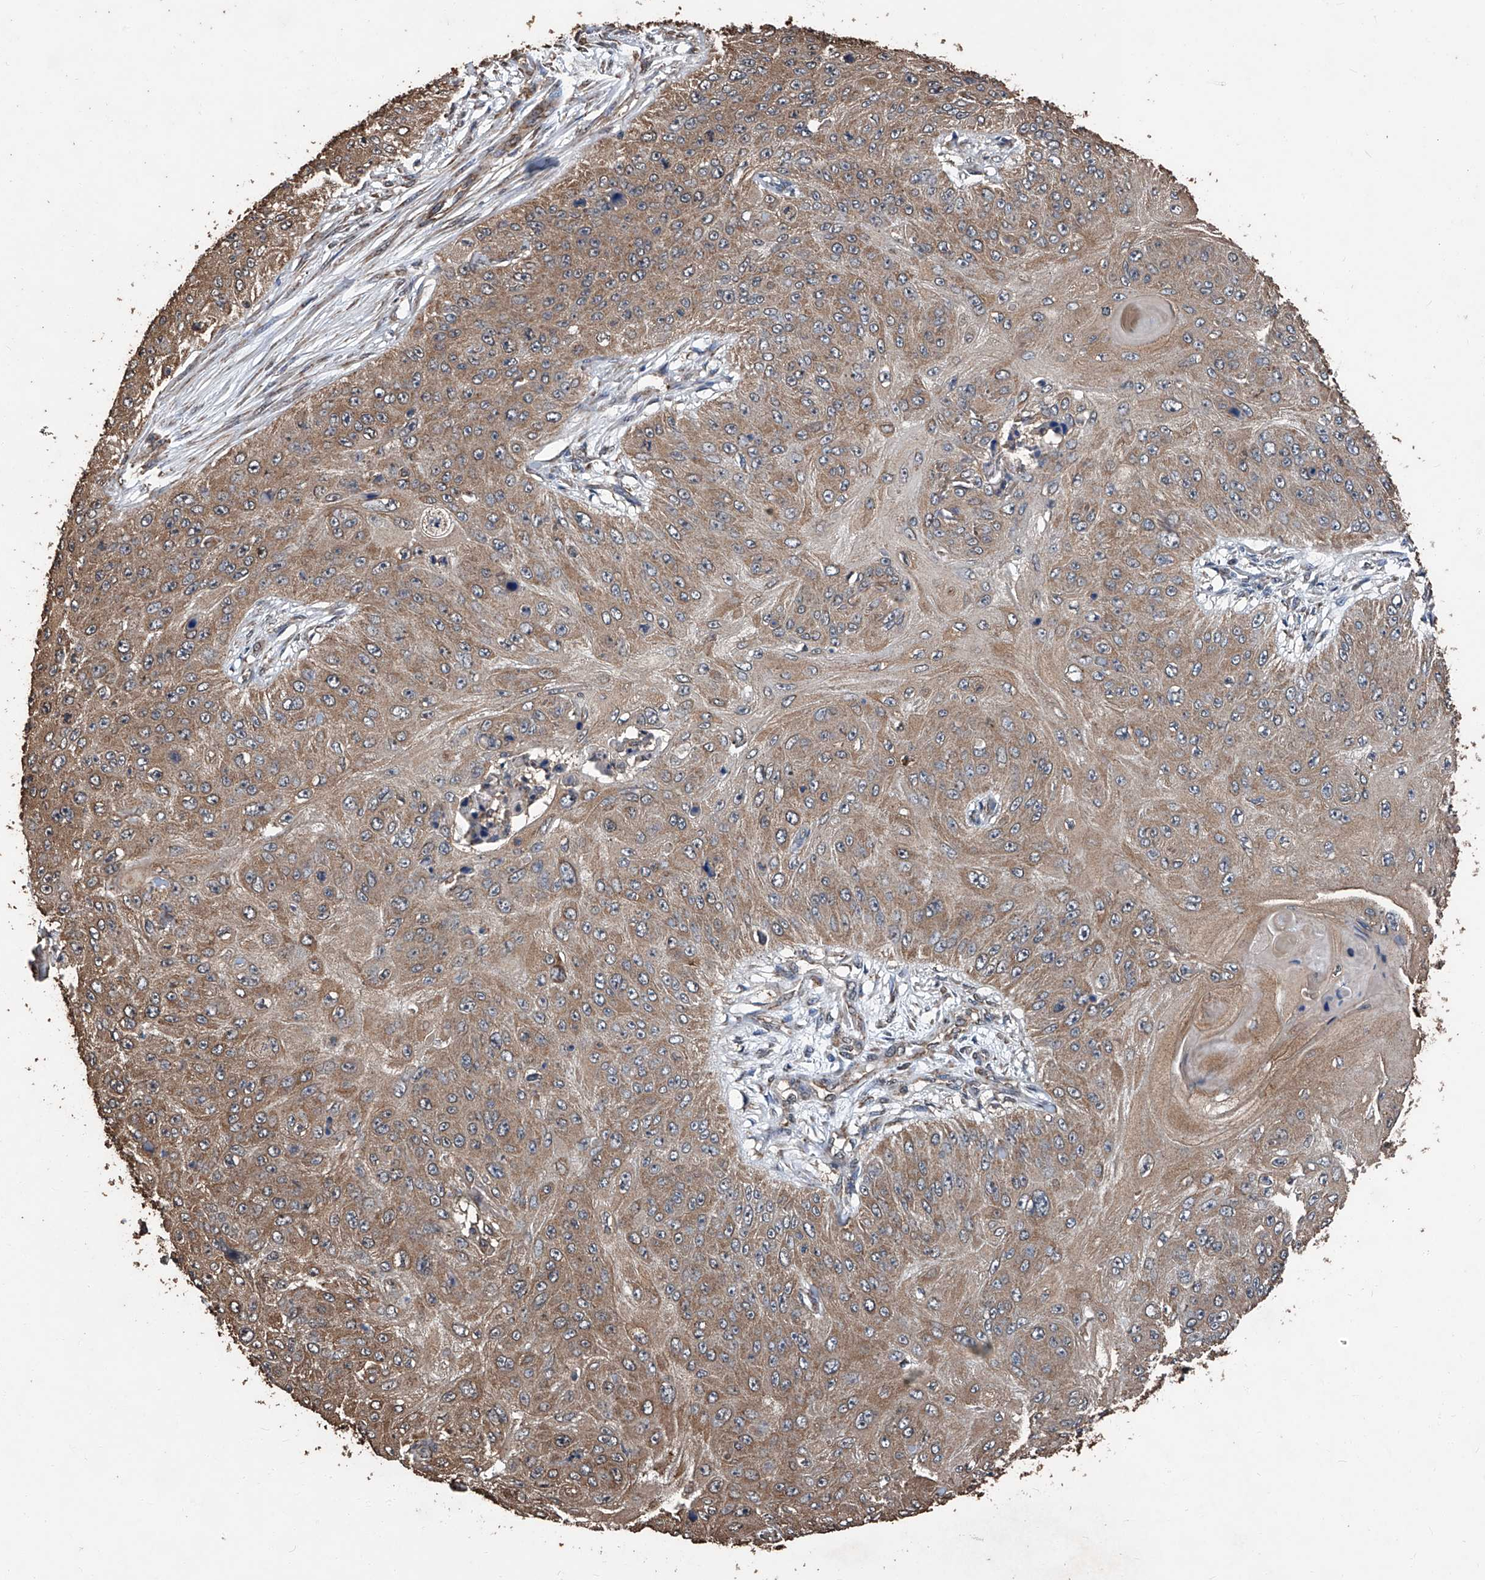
{"staining": {"intensity": "moderate", "quantity": ">75%", "location": "cytoplasmic/membranous"}, "tissue": "skin cancer", "cell_type": "Tumor cells", "image_type": "cancer", "snomed": [{"axis": "morphology", "description": "Squamous cell carcinoma, NOS"}, {"axis": "topography", "description": "Skin"}], "caption": "IHC staining of squamous cell carcinoma (skin), which exhibits medium levels of moderate cytoplasmic/membranous positivity in approximately >75% of tumor cells indicating moderate cytoplasmic/membranous protein staining. The staining was performed using DAB (3,3'-diaminobenzidine) (brown) for protein detection and nuclei were counterstained in hematoxylin (blue).", "gene": "STARD7", "patient": {"sex": "female", "age": 80}}